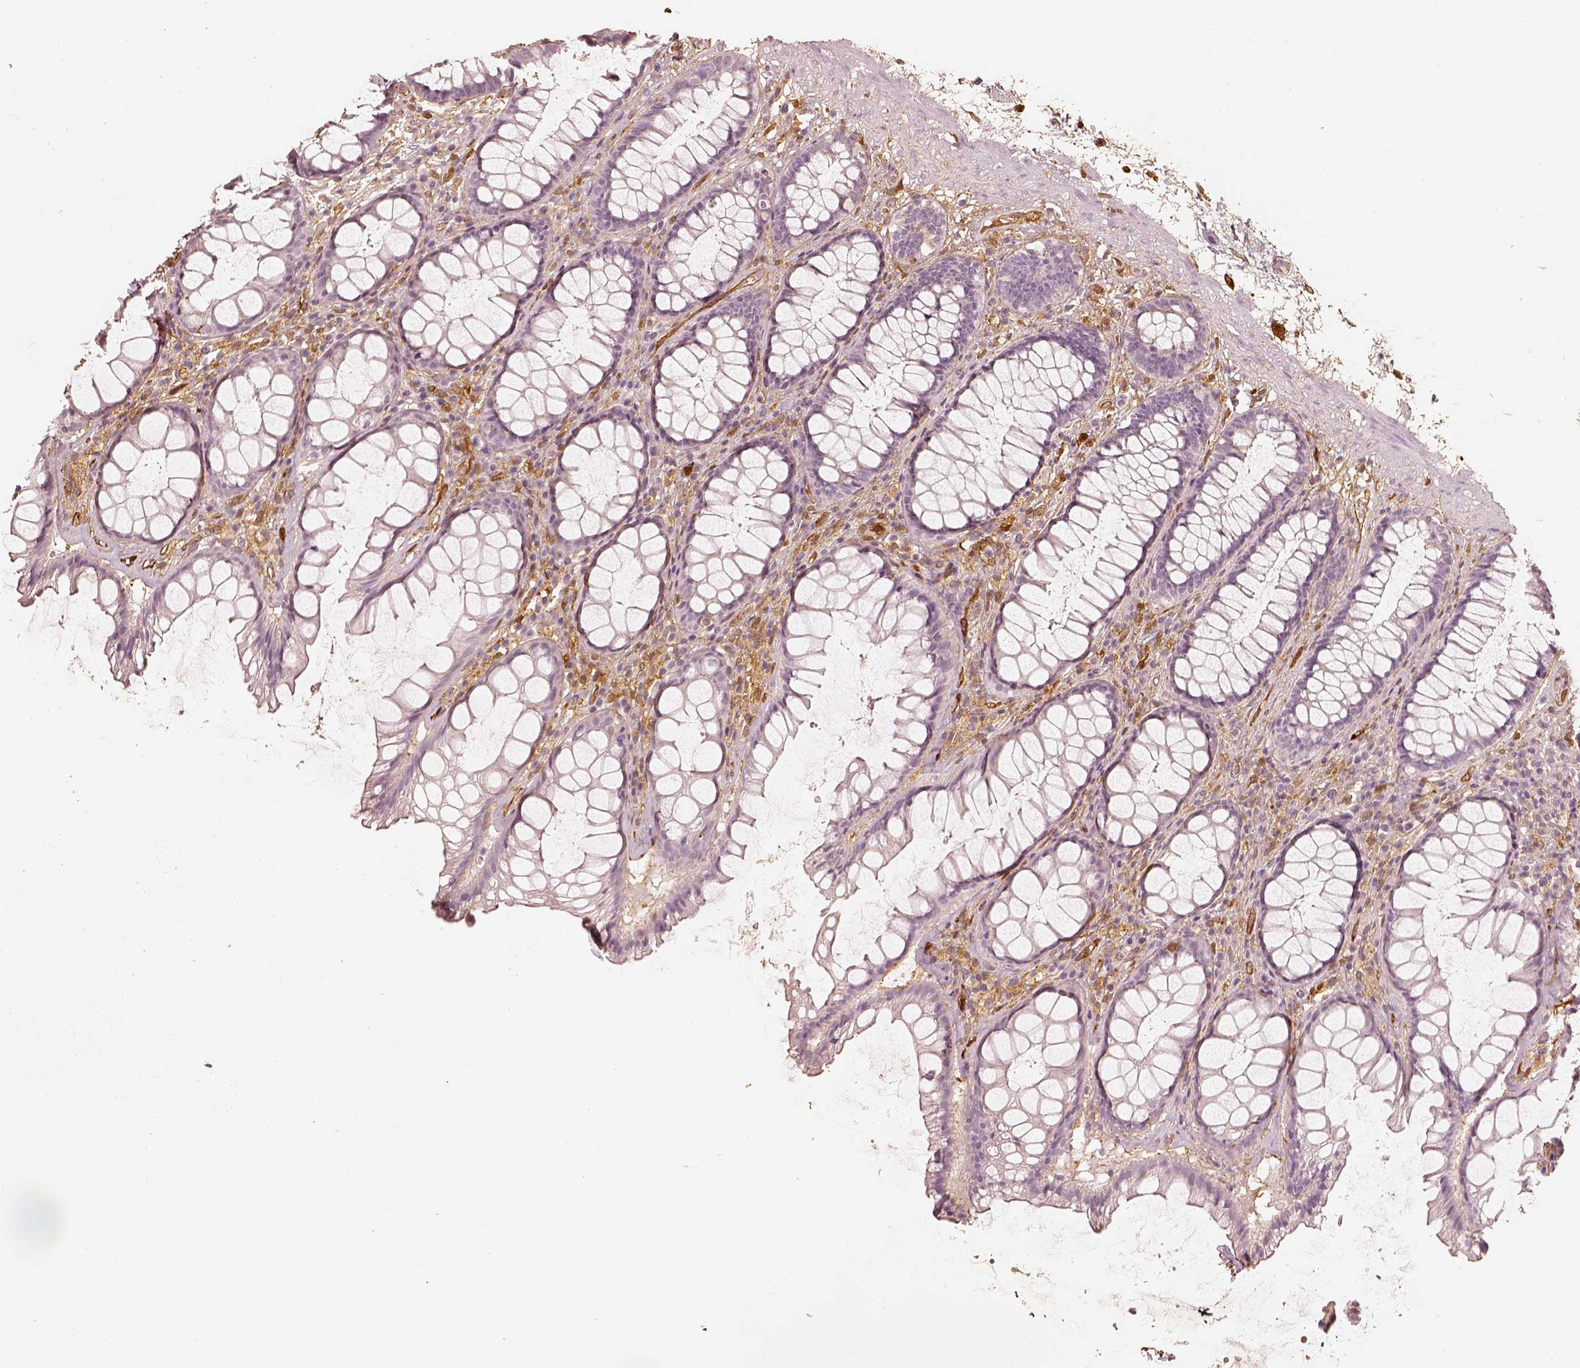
{"staining": {"intensity": "negative", "quantity": "none", "location": "none"}, "tissue": "rectum", "cell_type": "Glandular cells", "image_type": "normal", "snomed": [{"axis": "morphology", "description": "Normal tissue, NOS"}, {"axis": "topography", "description": "Rectum"}], "caption": "This is an IHC image of benign human rectum. There is no staining in glandular cells.", "gene": "FSCN1", "patient": {"sex": "male", "age": 72}}